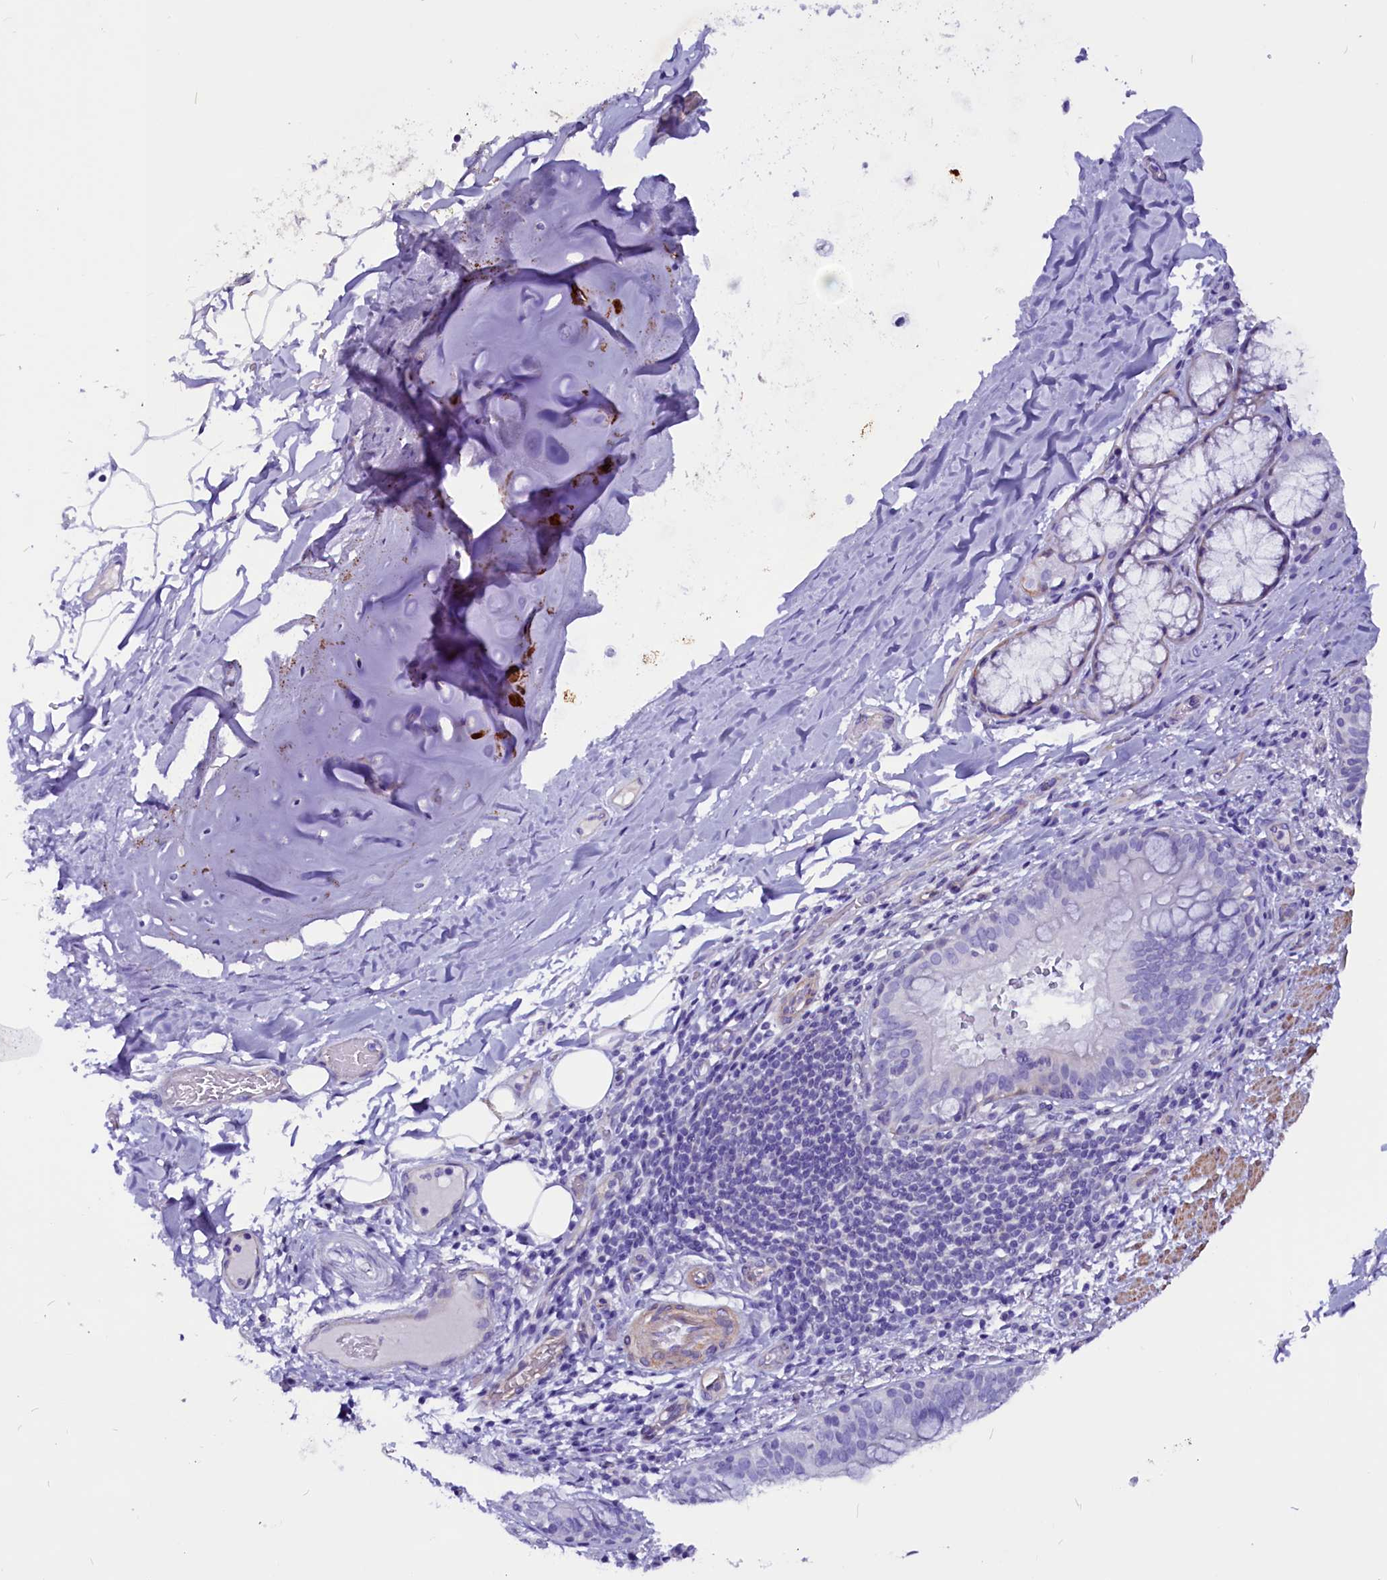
{"staining": {"intensity": "negative", "quantity": "none", "location": "none"}, "tissue": "bronchus", "cell_type": "Respiratory epithelial cells", "image_type": "normal", "snomed": [{"axis": "morphology", "description": "Normal tissue, NOS"}, {"axis": "topography", "description": "Lymph node"}, {"axis": "topography", "description": "Cartilage tissue"}, {"axis": "topography", "description": "Bronchus"}], "caption": "DAB immunohistochemical staining of benign human bronchus demonstrates no significant staining in respiratory epithelial cells. (IHC, brightfield microscopy, high magnification).", "gene": "ZNF749", "patient": {"sex": "male", "age": 63}}